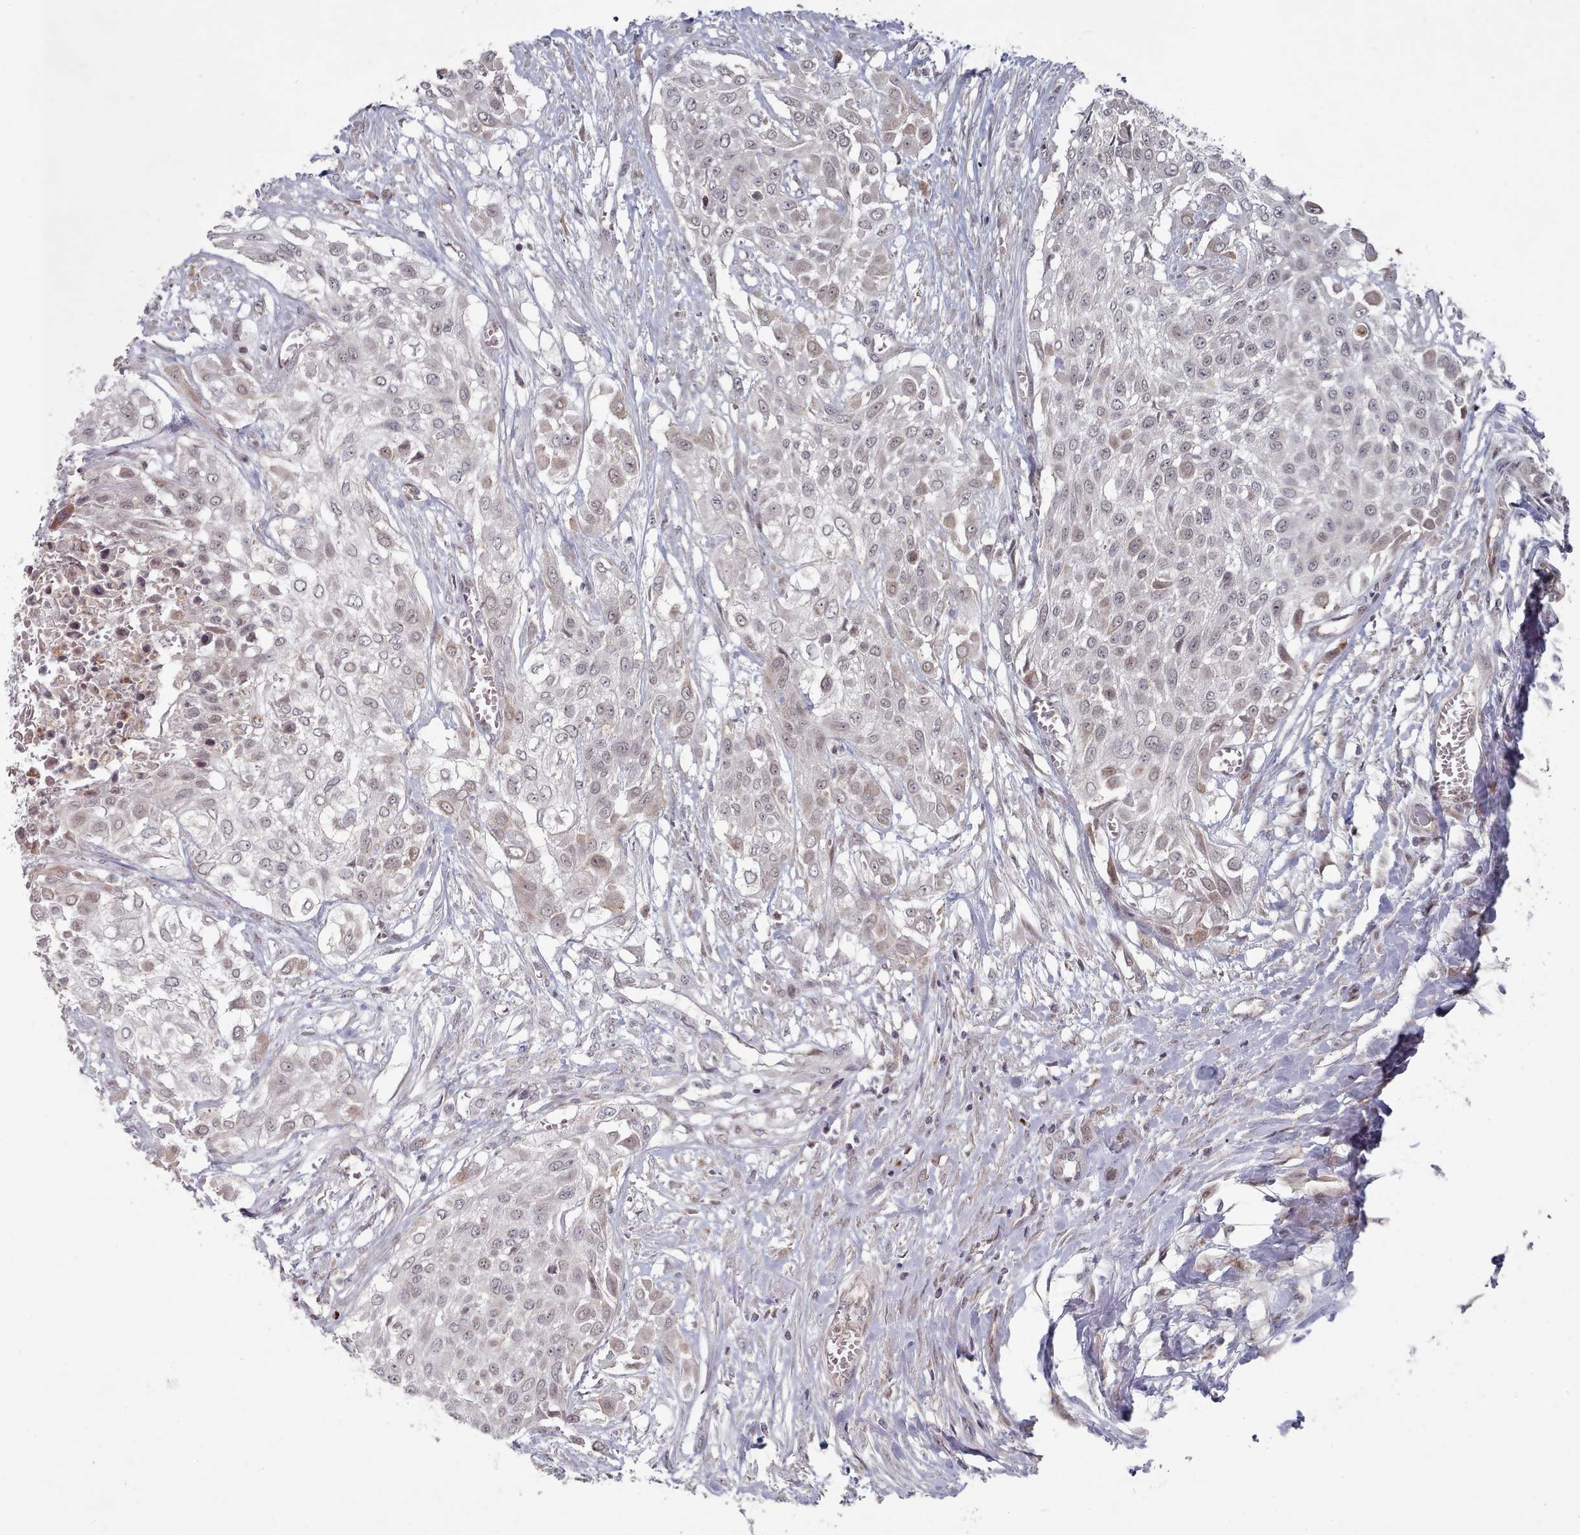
{"staining": {"intensity": "weak", "quantity": "<25%", "location": "nuclear"}, "tissue": "urothelial cancer", "cell_type": "Tumor cells", "image_type": "cancer", "snomed": [{"axis": "morphology", "description": "Urothelial carcinoma, High grade"}, {"axis": "topography", "description": "Urinary bladder"}], "caption": "This is an immunohistochemistry (IHC) histopathology image of urothelial carcinoma (high-grade). There is no staining in tumor cells.", "gene": "CPSF4", "patient": {"sex": "male", "age": 57}}